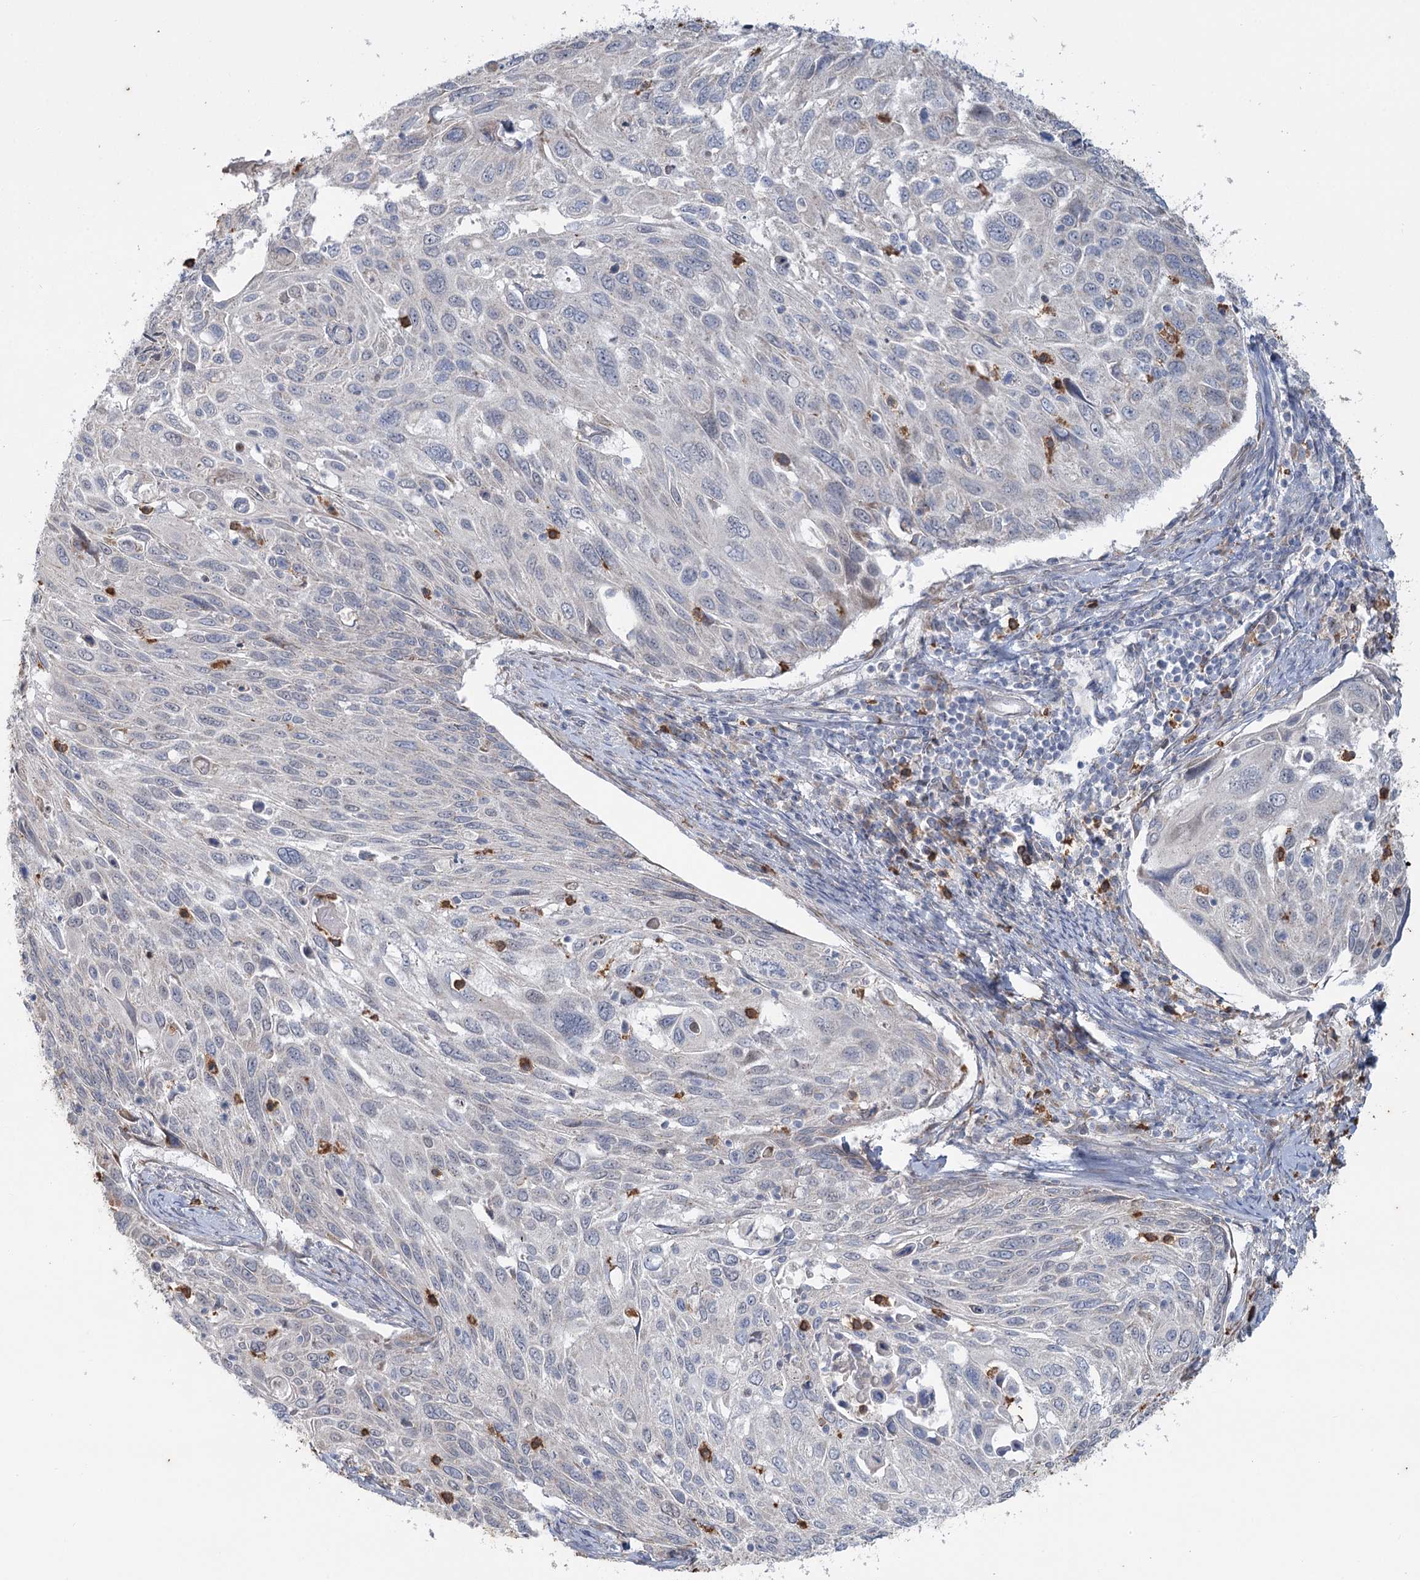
{"staining": {"intensity": "negative", "quantity": "none", "location": "none"}, "tissue": "cervical cancer", "cell_type": "Tumor cells", "image_type": "cancer", "snomed": [{"axis": "morphology", "description": "Squamous cell carcinoma, NOS"}, {"axis": "topography", "description": "Cervix"}], "caption": "Tumor cells are negative for brown protein staining in cervical cancer (squamous cell carcinoma).", "gene": "PLA2G12A", "patient": {"sex": "female", "age": 70}}